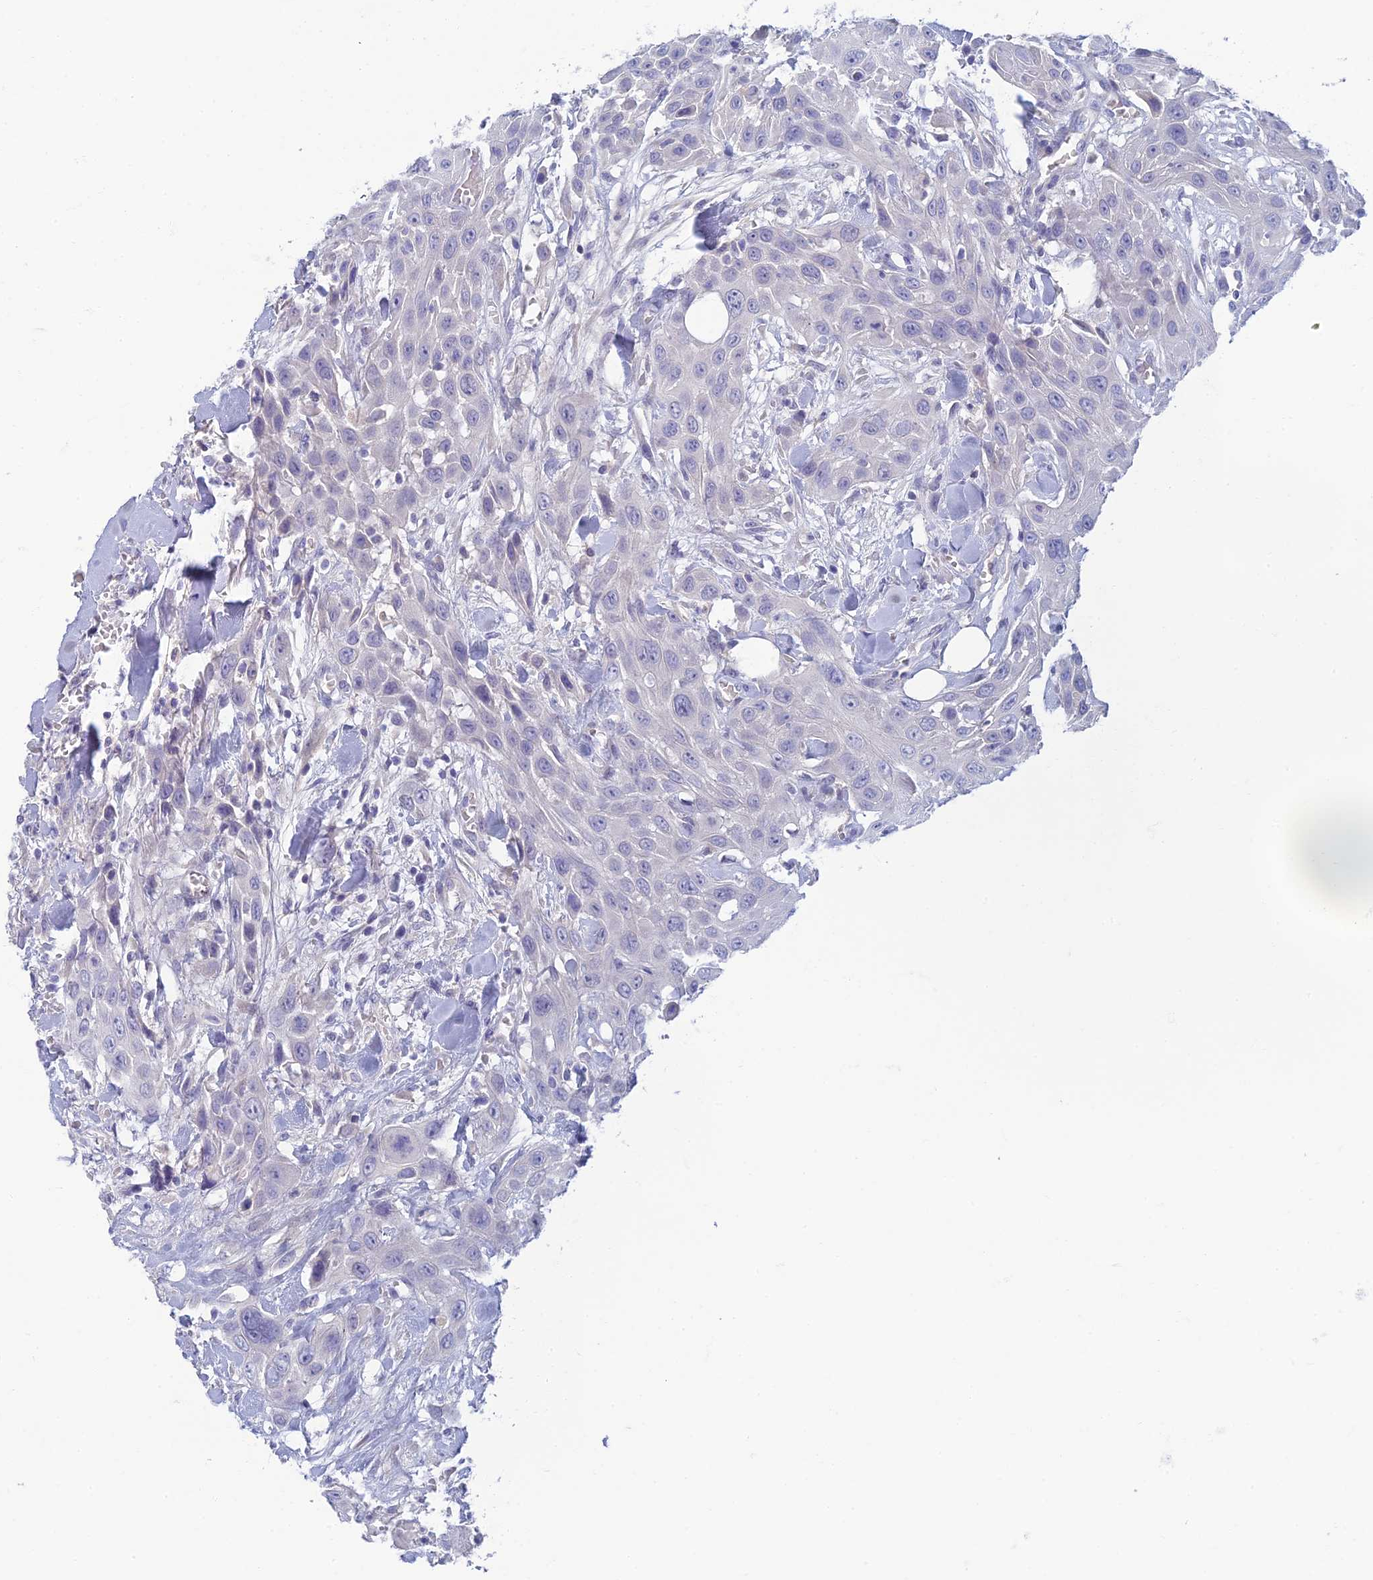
{"staining": {"intensity": "negative", "quantity": "none", "location": "none"}, "tissue": "head and neck cancer", "cell_type": "Tumor cells", "image_type": "cancer", "snomed": [{"axis": "morphology", "description": "Squamous cell carcinoma, NOS"}, {"axis": "topography", "description": "Head-Neck"}], "caption": "Human head and neck cancer stained for a protein using immunohistochemistry demonstrates no staining in tumor cells.", "gene": "SLC25A41", "patient": {"sex": "male", "age": 81}}